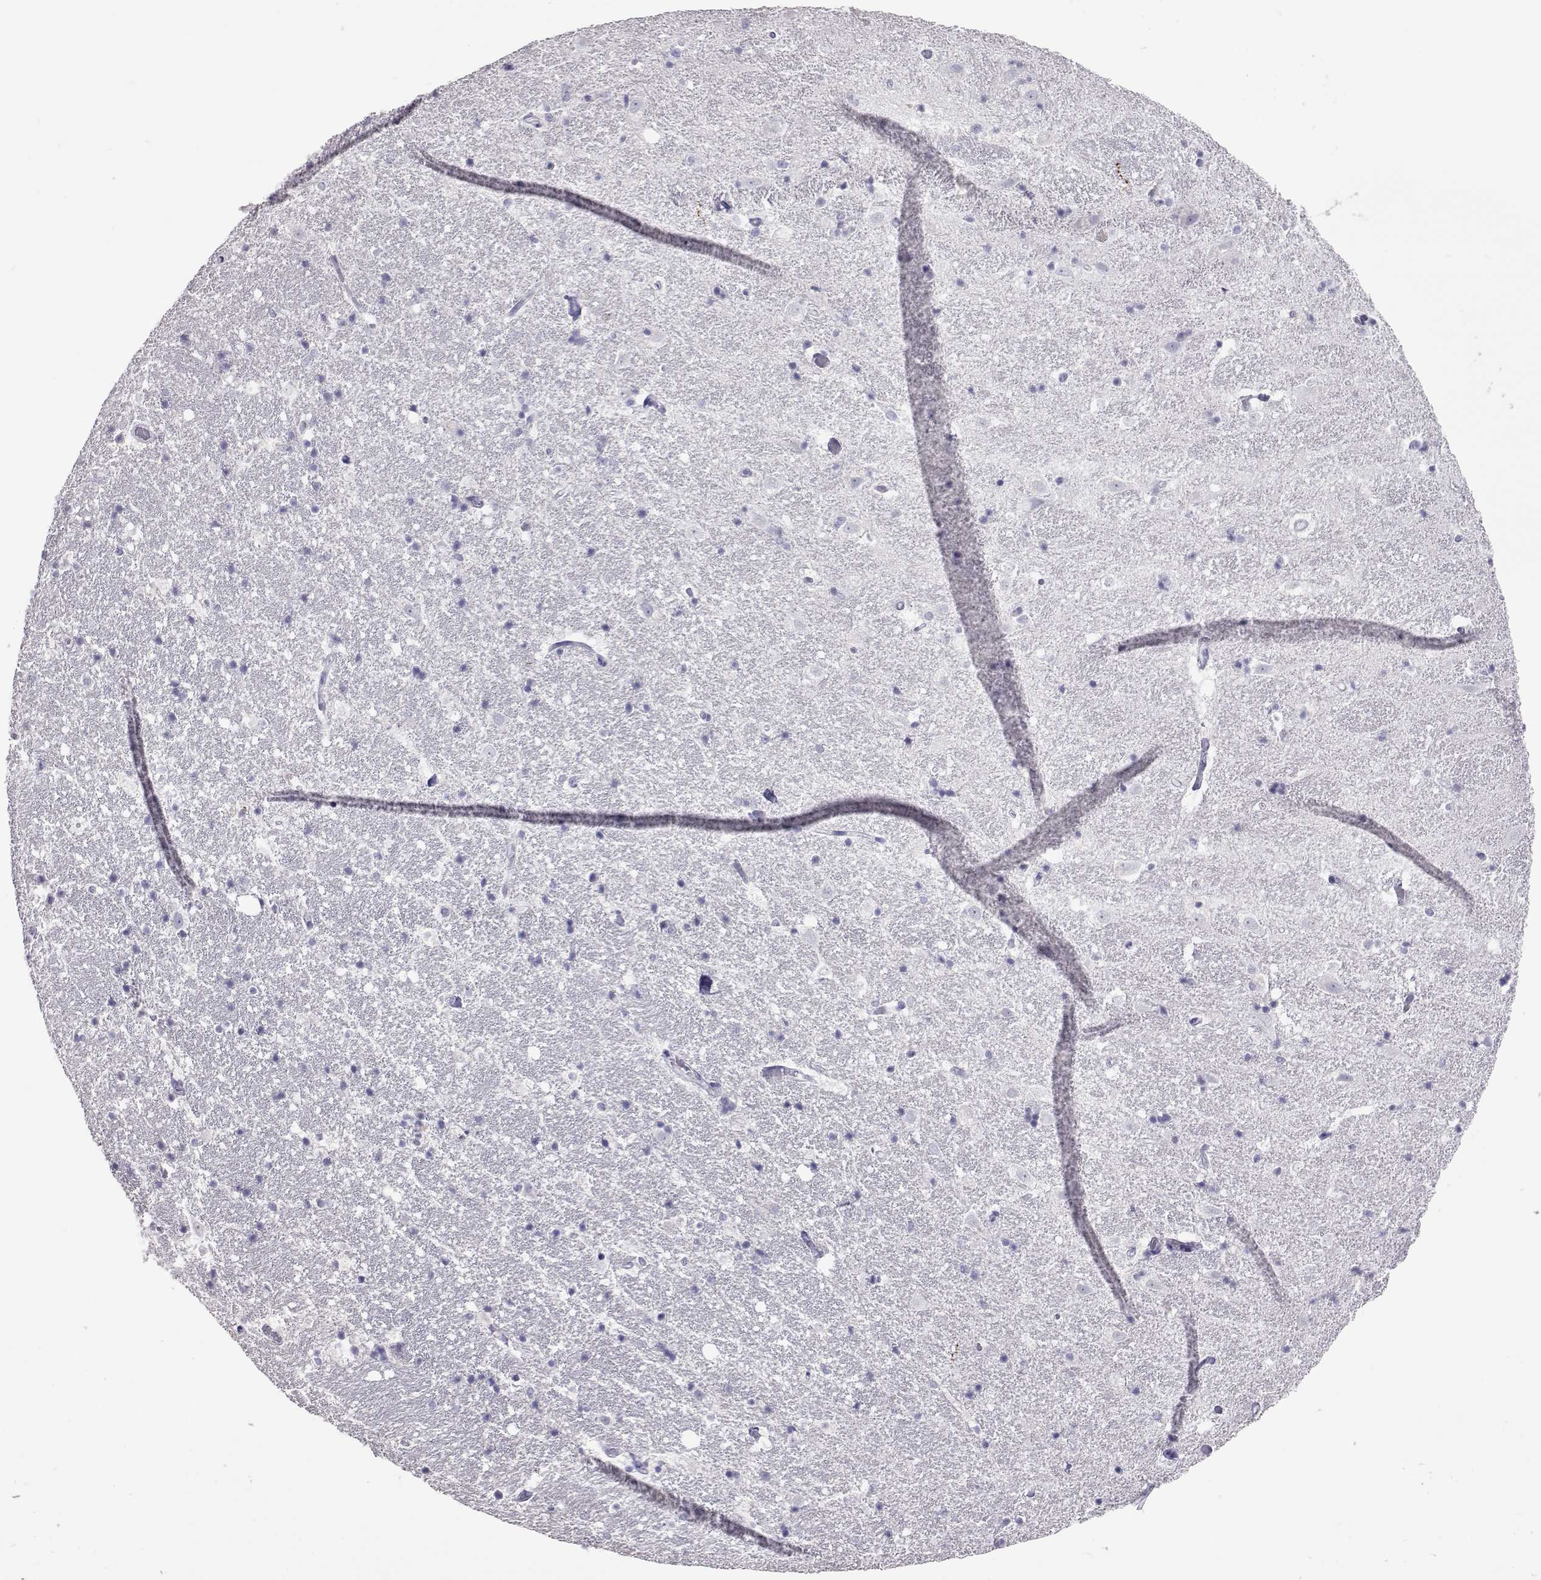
{"staining": {"intensity": "negative", "quantity": "none", "location": "none"}, "tissue": "hippocampus", "cell_type": "Glial cells", "image_type": "normal", "snomed": [{"axis": "morphology", "description": "Normal tissue, NOS"}, {"axis": "topography", "description": "Hippocampus"}], "caption": "IHC micrograph of unremarkable hippocampus stained for a protein (brown), which demonstrates no expression in glial cells.", "gene": "PMCH", "patient": {"sex": "male", "age": 49}}